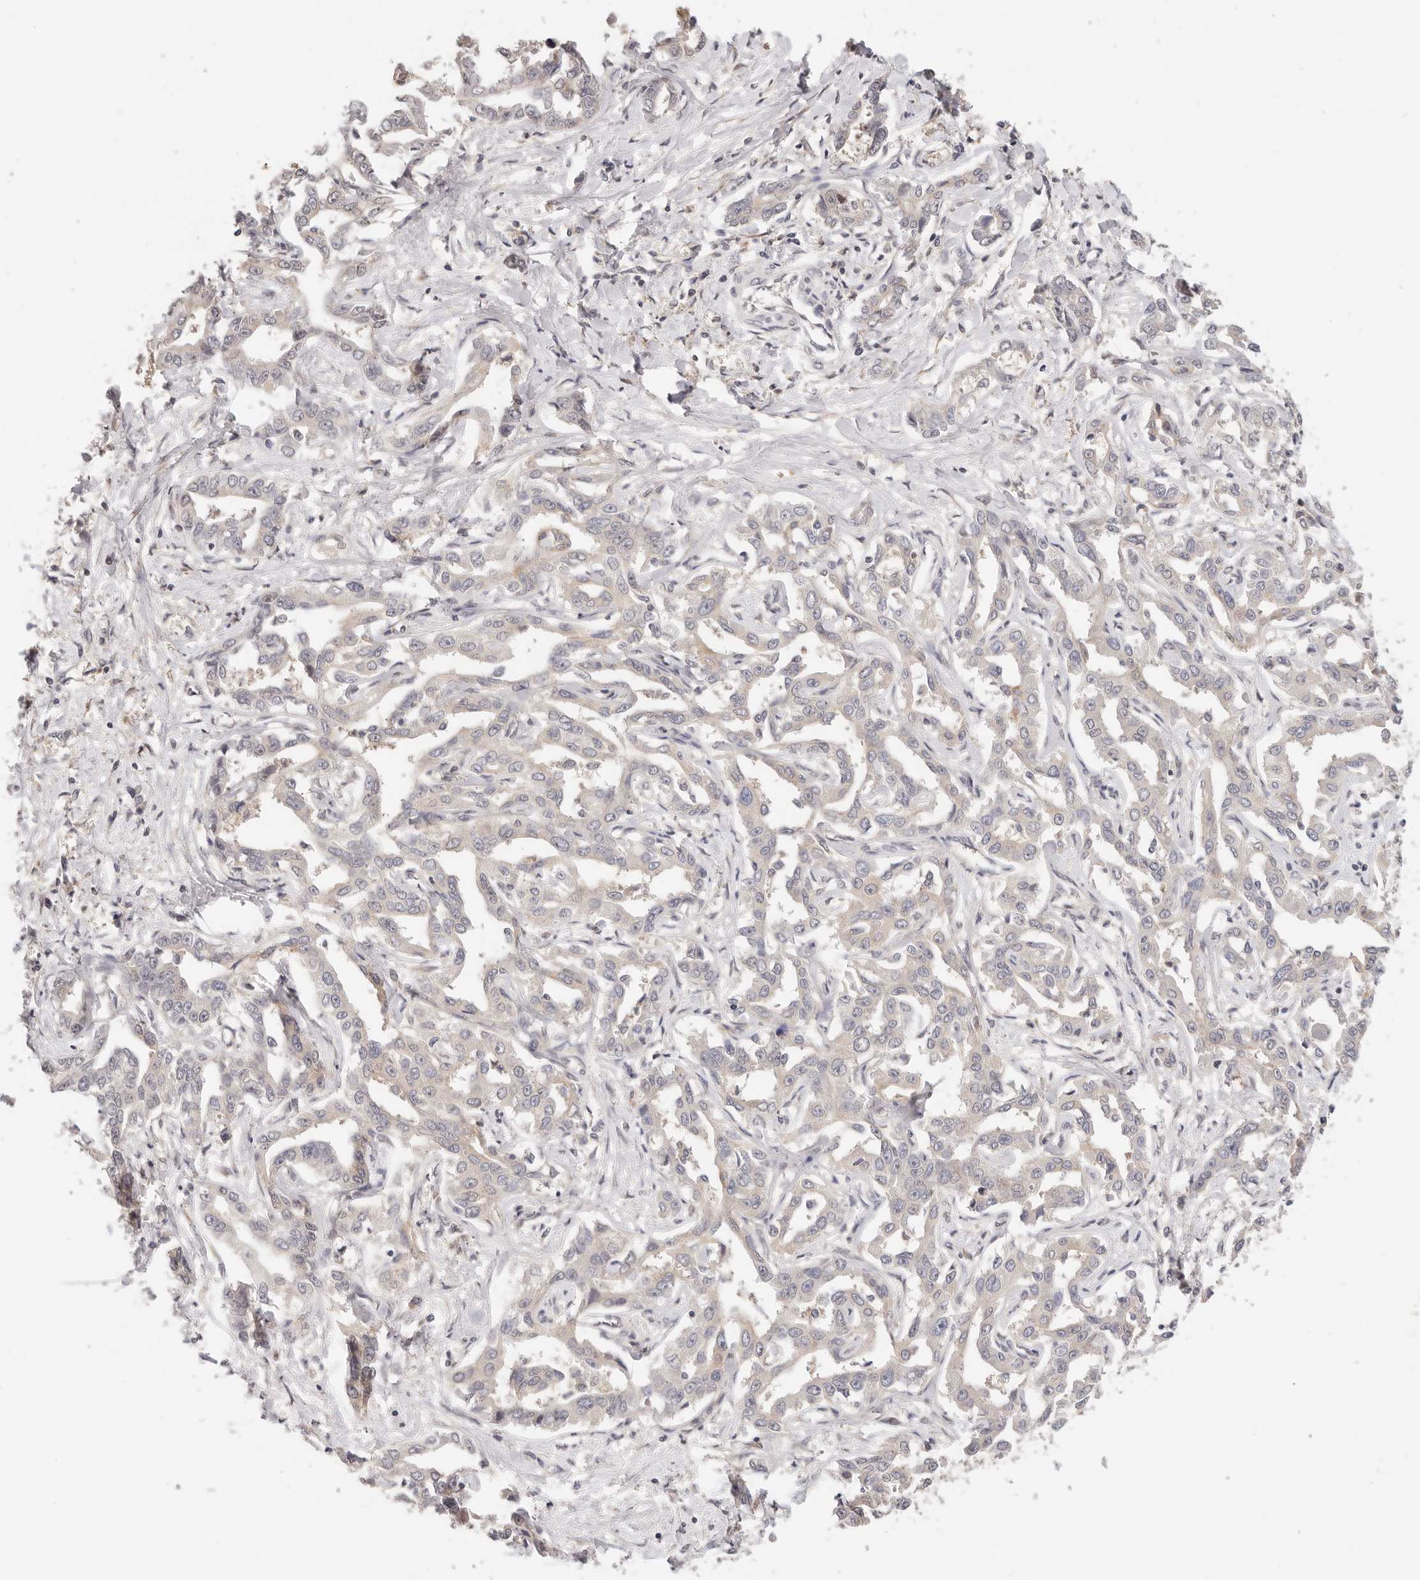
{"staining": {"intensity": "negative", "quantity": "none", "location": "none"}, "tissue": "liver cancer", "cell_type": "Tumor cells", "image_type": "cancer", "snomed": [{"axis": "morphology", "description": "Cholangiocarcinoma"}, {"axis": "topography", "description": "Liver"}], "caption": "Liver cancer was stained to show a protein in brown. There is no significant expression in tumor cells.", "gene": "GGPS1", "patient": {"sex": "male", "age": 59}}